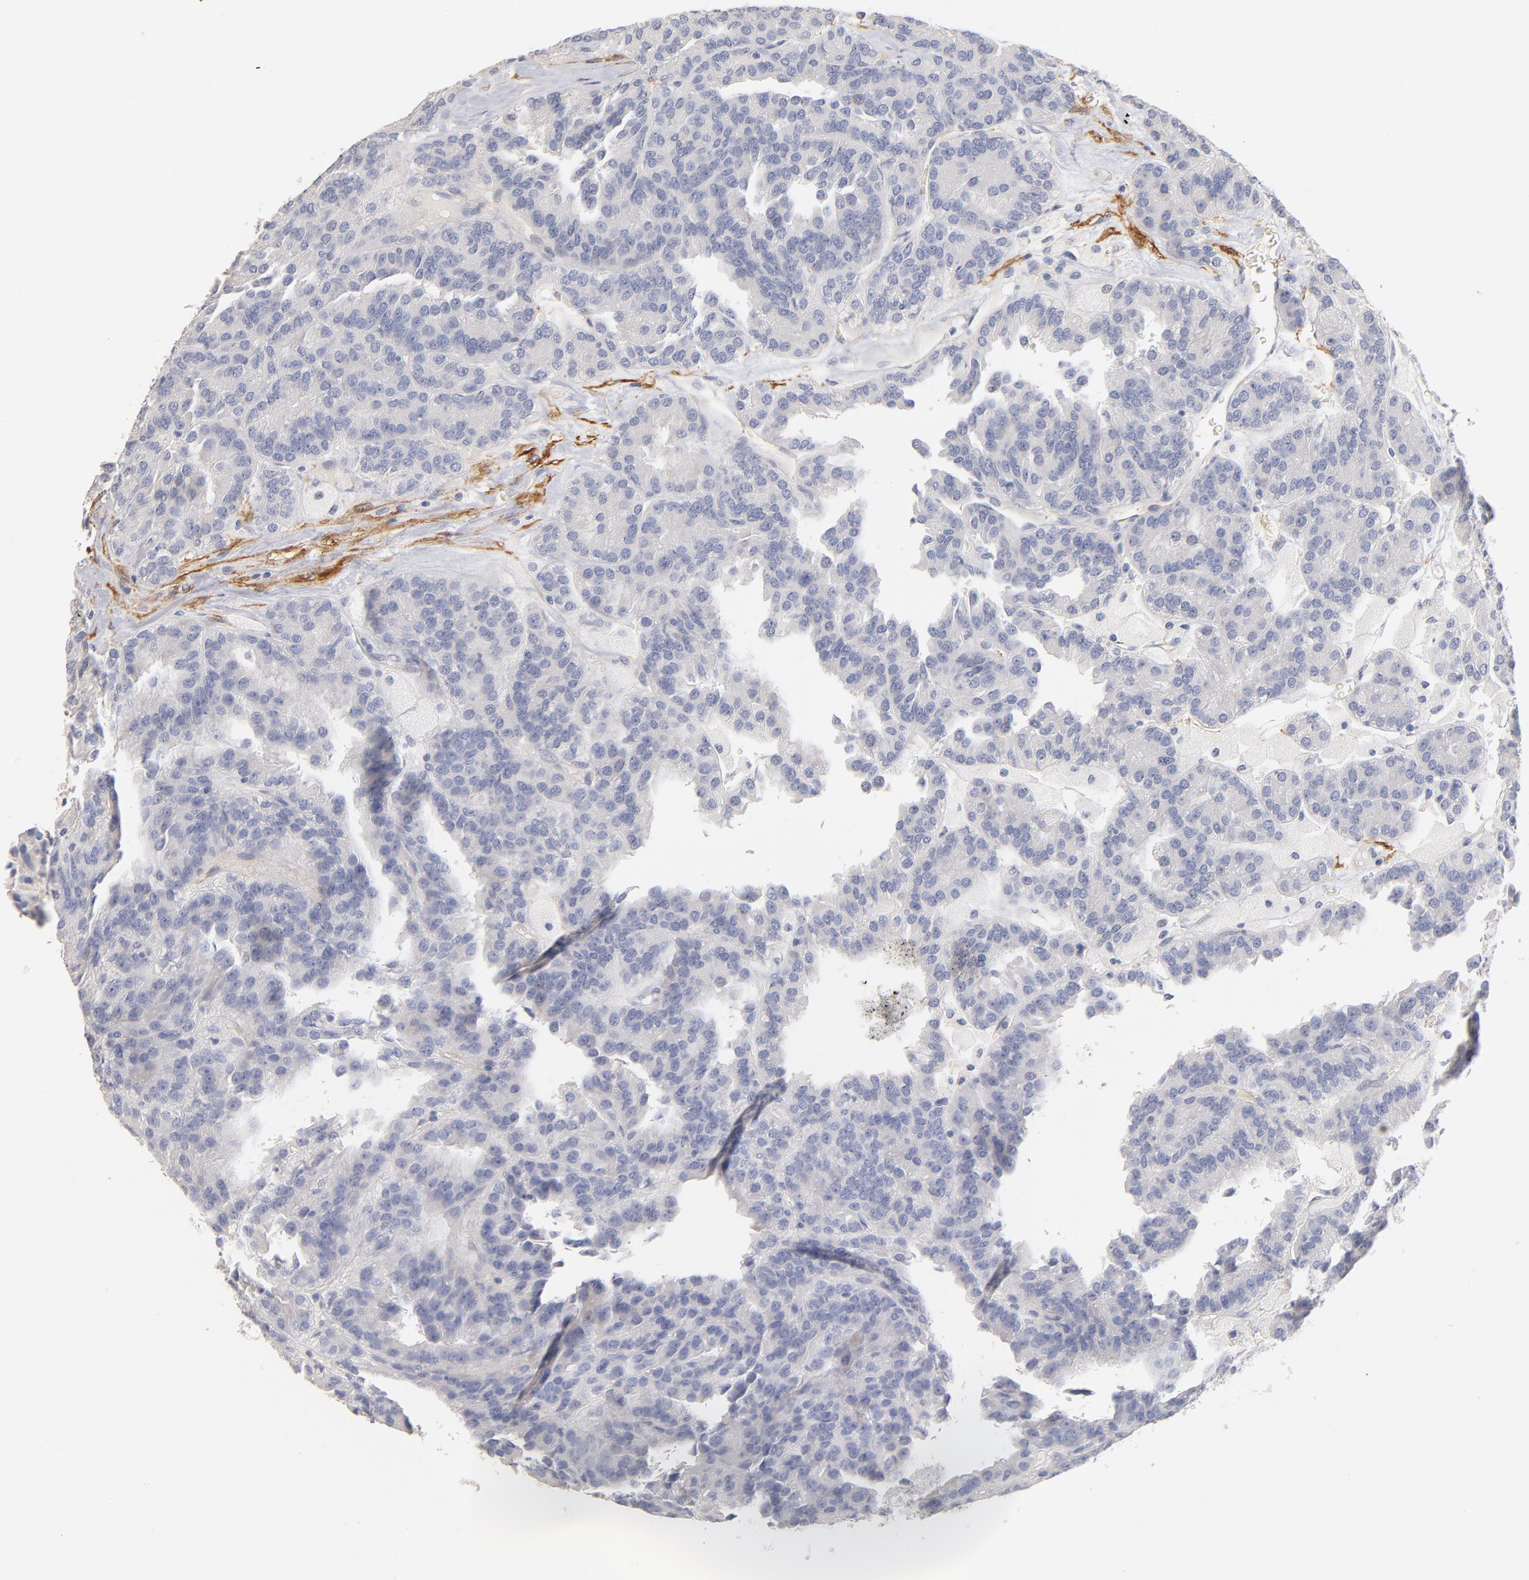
{"staining": {"intensity": "negative", "quantity": "none", "location": "none"}, "tissue": "renal cancer", "cell_type": "Tumor cells", "image_type": "cancer", "snomed": [{"axis": "morphology", "description": "Adenocarcinoma, NOS"}, {"axis": "topography", "description": "Kidney"}], "caption": "Protein analysis of renal adenocarcinoma displays no significant positivity in tumor cells.", "gene": "ITGA8", "patient": {"sex": "male", "age": 46}}